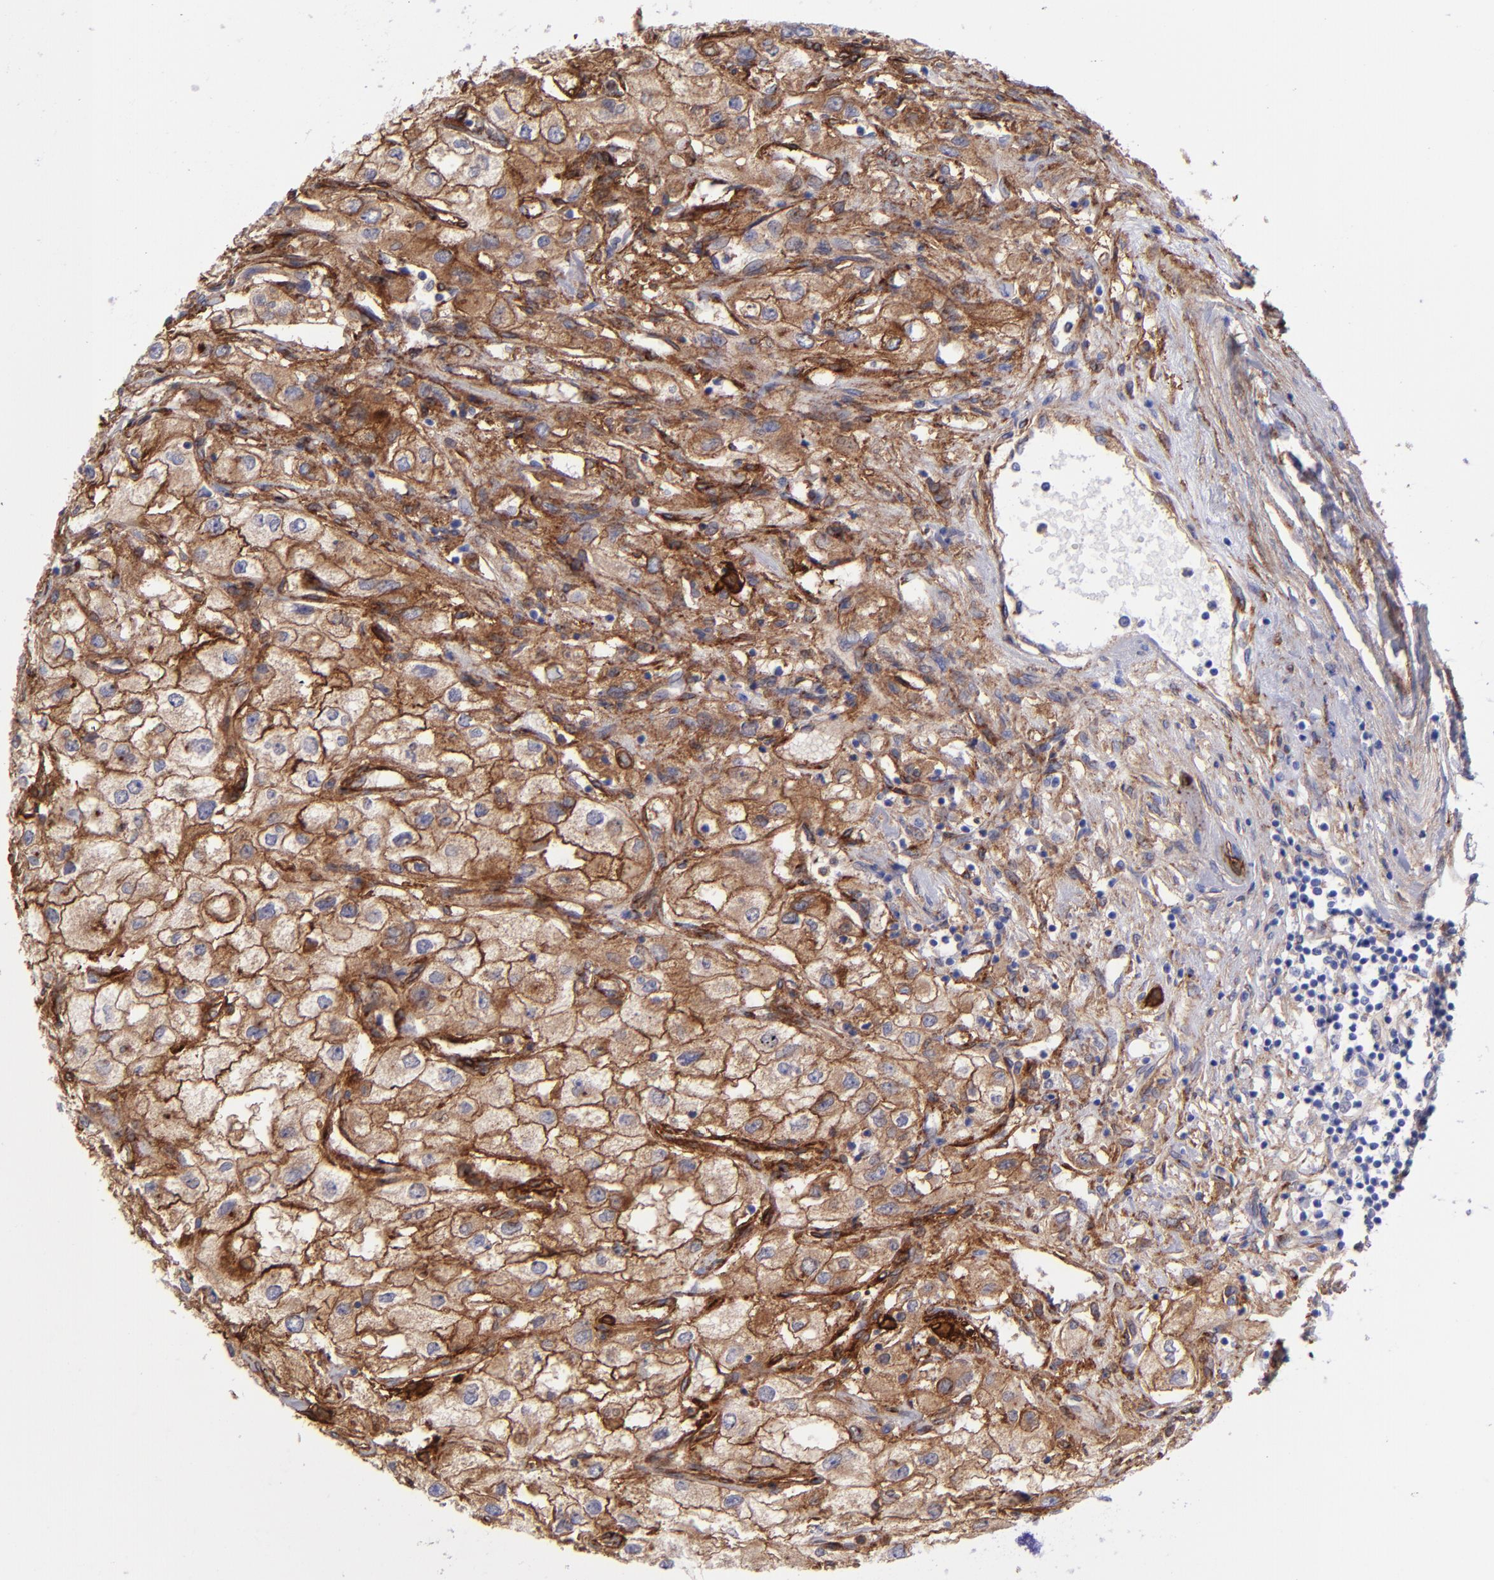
{"staining": {"intensity": "moderate", "quantity": ">75%", "location": "cytoplasmic/membranous"}, "tissue": "renal cancer", "cell_type": "Tumor cells", "image_type": "cancer", "snomed": [{"axis": "morphology", "description": "Adenocarcinoma, NOS"}, {"axis": "topography", "description": "Kidney"}], "caption": "Immunohistochemical staining of renal cancer (adenocarcinoma) demonstrates medium levels of moderate cytoplasmic/membranous expression in approximately >75% of tumor cells.", "gene": "ITGAV", "patient": {"sex": "male", "age": 57}}